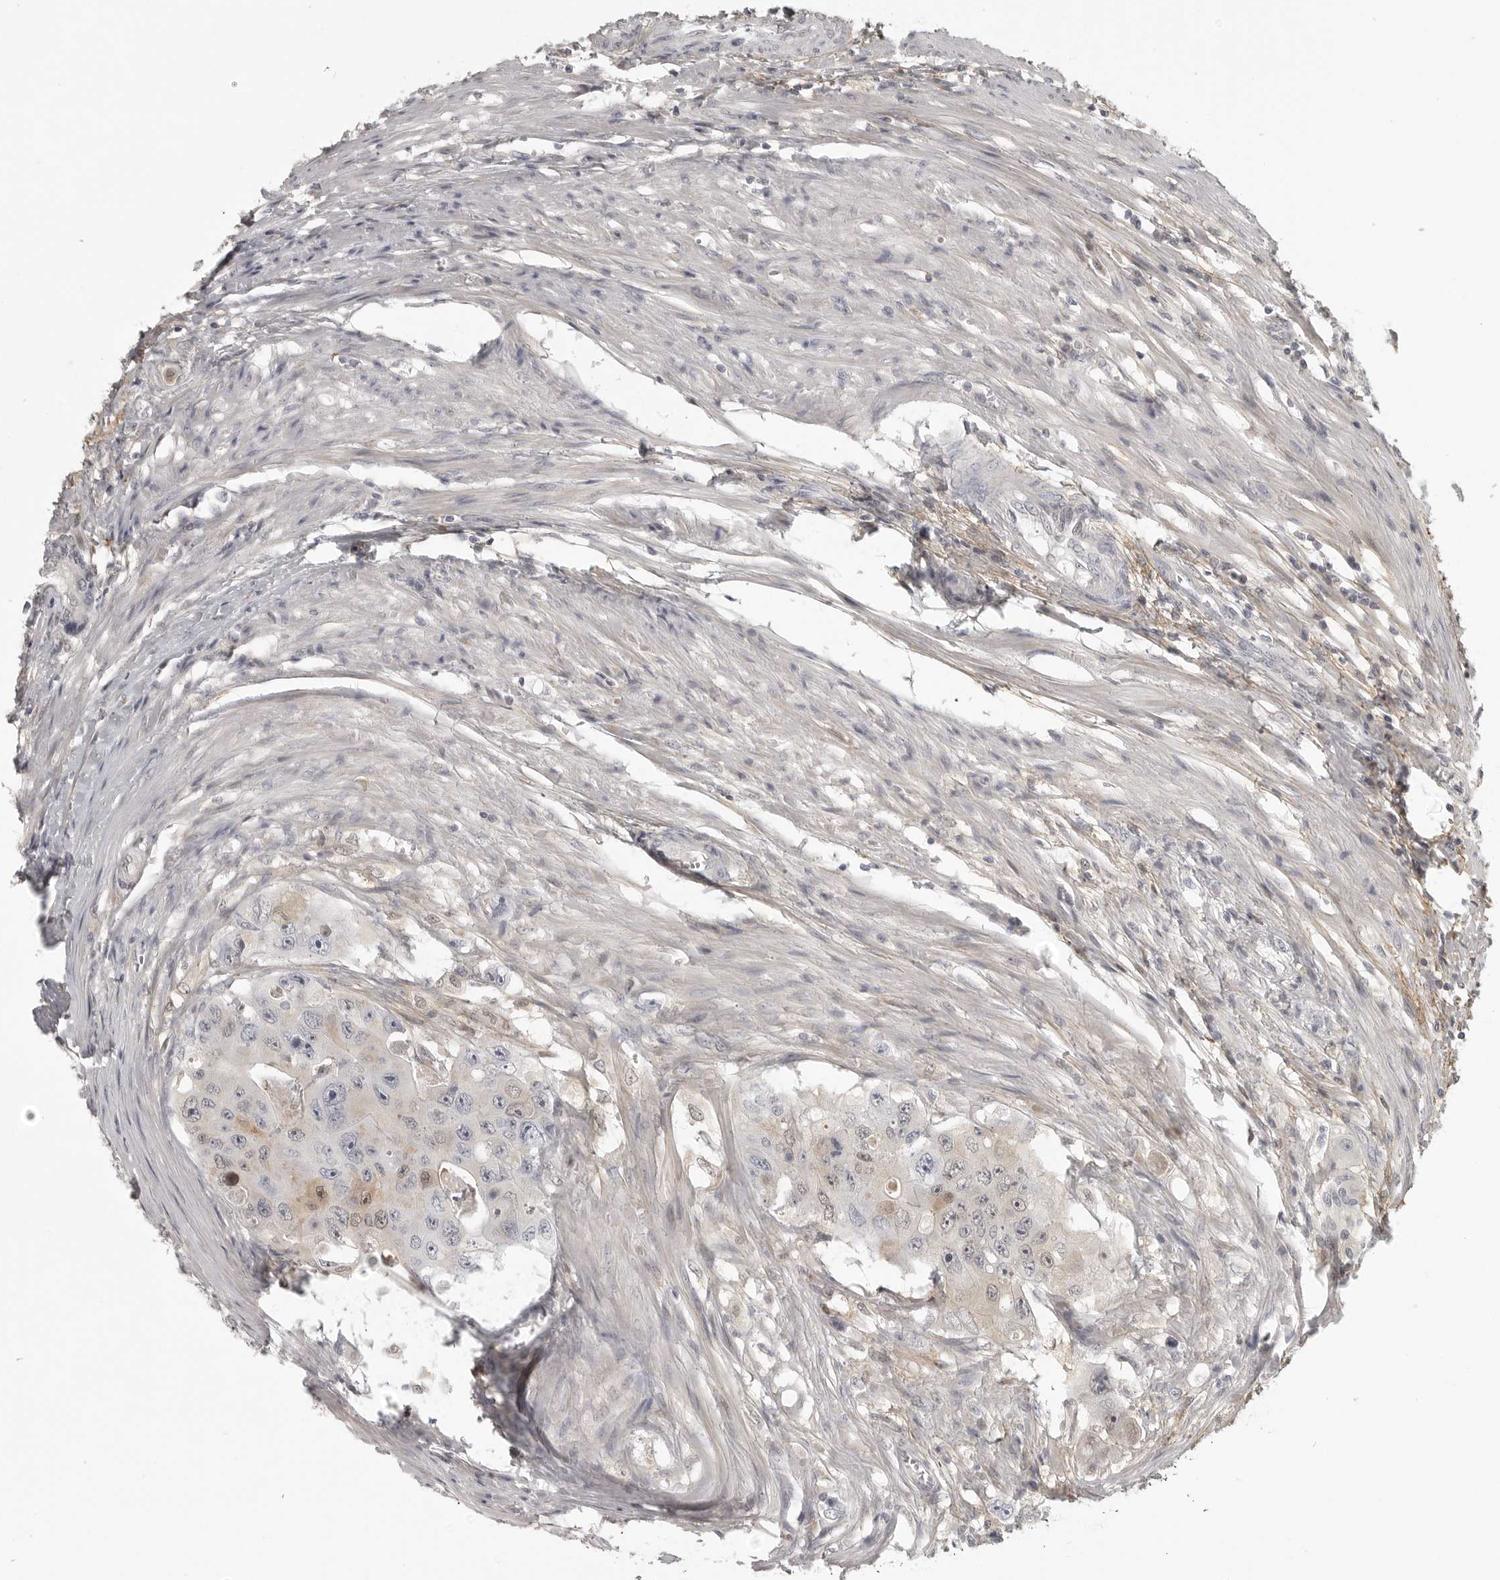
{"staining": {"intensity": "weak", "quantity": "<25%", "location": "cytoplasmic/membranous,nuclear"}, "tissue": "colorectal cancer", "cell_type": "Tumor cells", "image_type": "cancer", "snomed": [{"axis": "morphology", "description": "Adenocarcinoma, NOS"}, {"axis": "topography", "description": "Colon"}], "caption": "Immunohistochemistry (IHC) image of neoplastic tissue: human colorectal cancer (adenocarcinoma) stained with DAB (3,3'-diaminobenzidine) shows no significant protein positivity in tumor cells. The staining was performed using DAB to visualize the protein expression in brown, while the nuclei were stained in blue with hematoxylin (Magnification: 20x).", "gene": "UROD", "patient": {"sex": "female", "age": 46}}